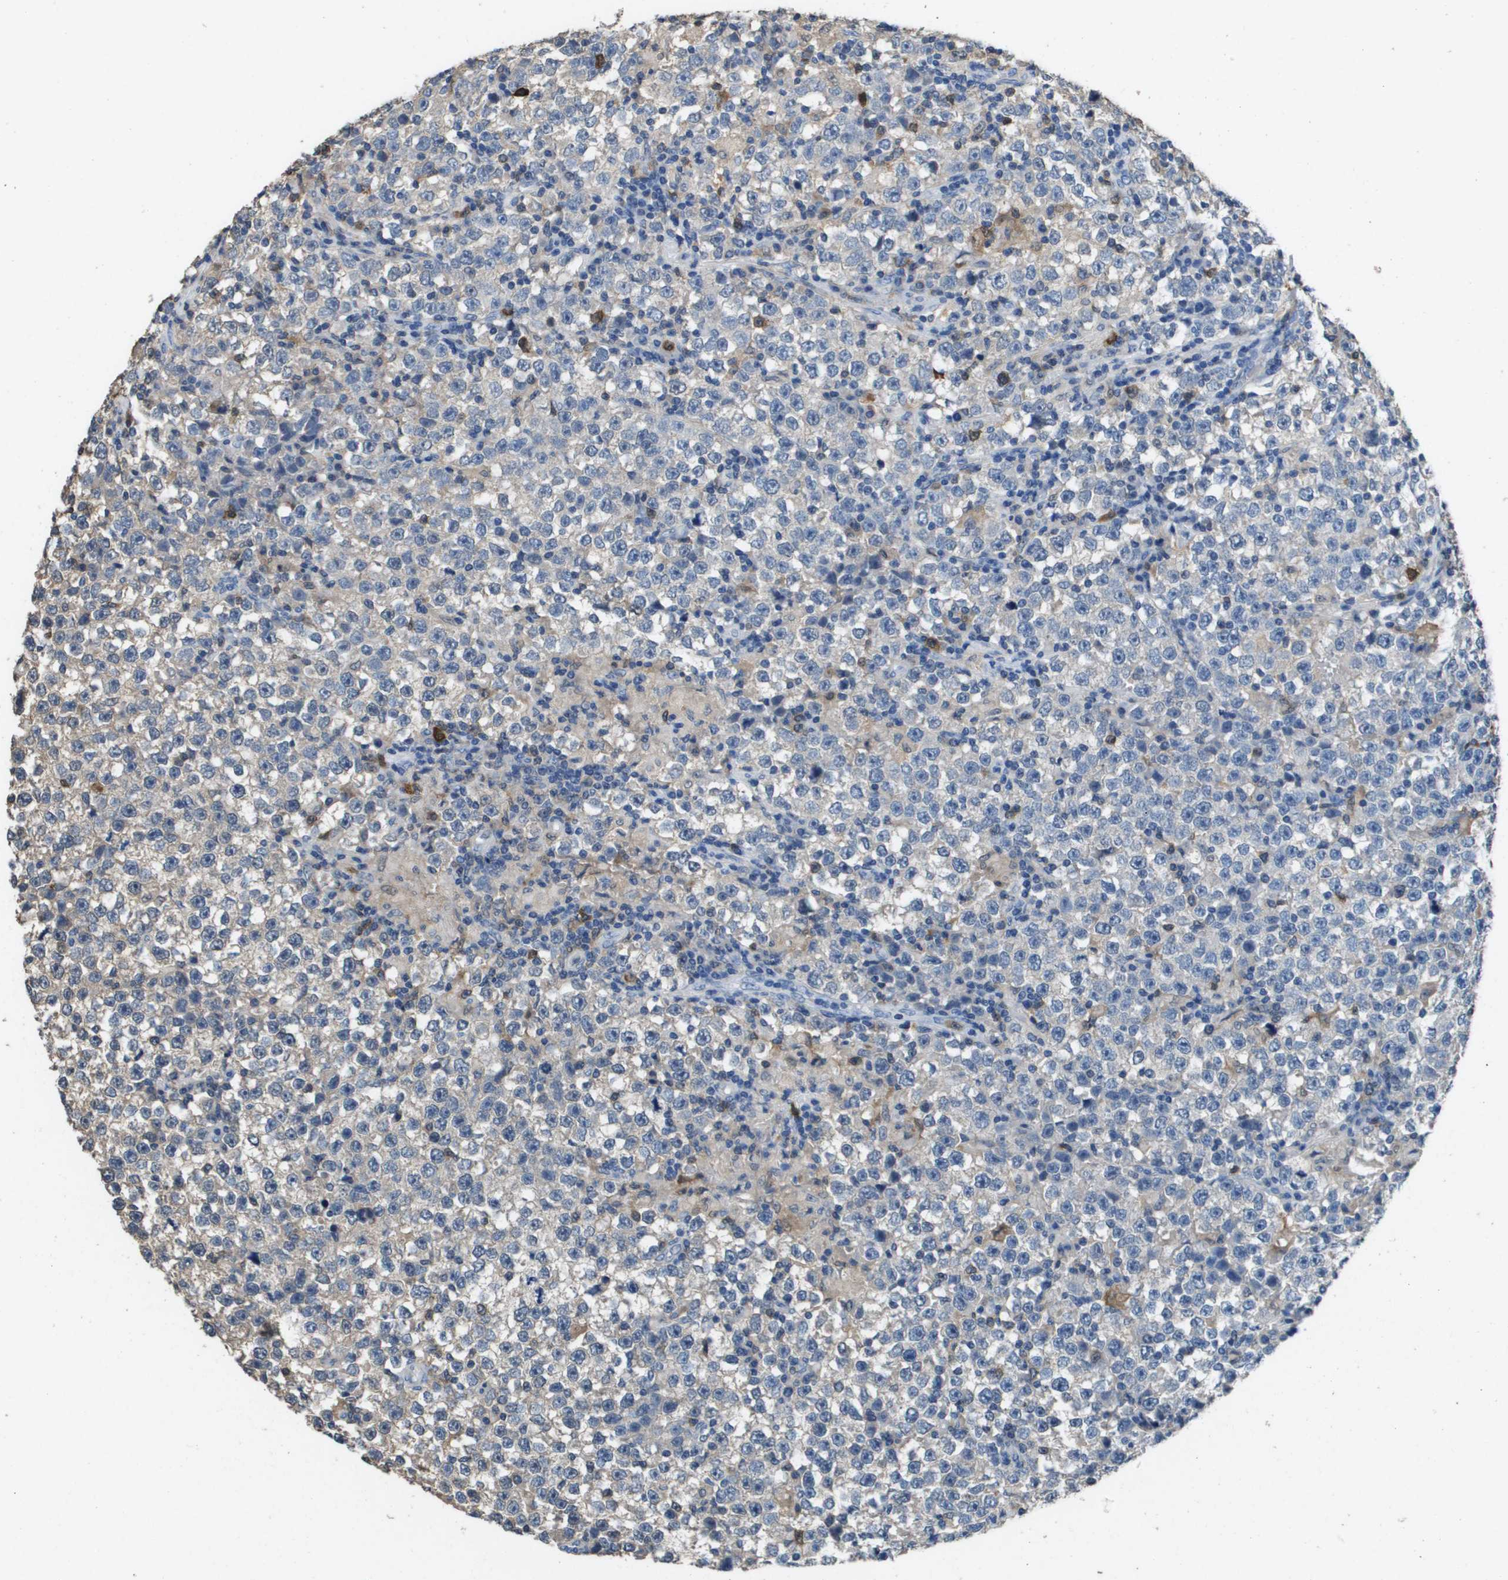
{"staining": {"intensity": "negative", "quantity": "none", "location": "none"}, "tissue": "testis cancer", "cell_type": "Tumor cells", "image_type": "cancer", "snomed": [{"axis": "morphology", "description": "Seminoma, NOS"}, {"axis": "topography", "description": "Testis"}], "caption": "DAB immunohistochemical staining of human seminoma (testis) demonstrates no significant positivity in tumor cells.", "gene": "FABP5", "patient": {"sex": "male", "age": 43}}